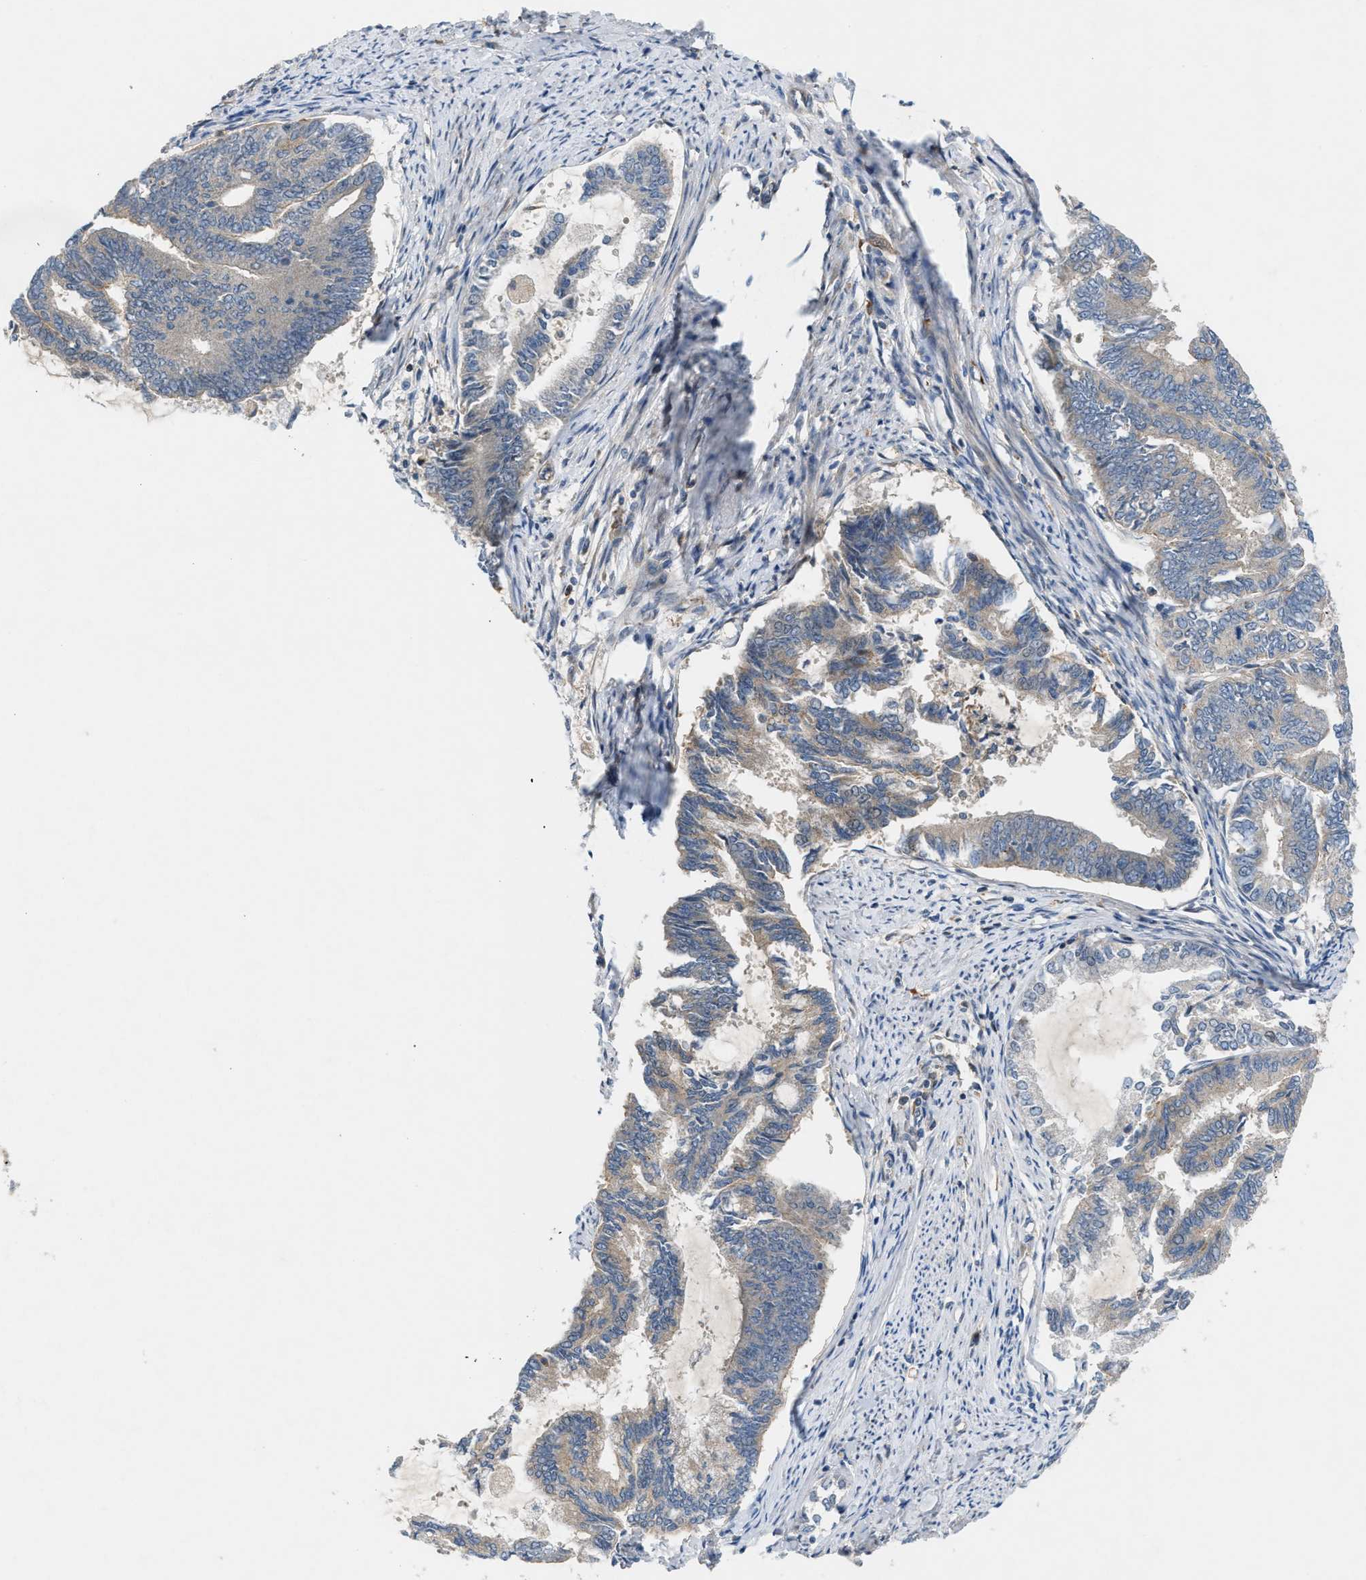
{"staining": {"intensity": "weak", "quantity": "25%-75%", "location": "cytoplasmic/membranous"}, "tissue": "endometrial cancer", "cell_type": "Tumor cells", "image_type": "cancer", "snomed": [{"axis": "morphology", "description": "Adenocarcinoma, NOS"}, {"axis": "topography", "description": "Endometrium"}], "caption": "Protein positivity by immunohistochemistry (IHC) displays weak cytoplasmic/membranous expression in about 25%-75% of tumor cells in endometrial cancer (adenocarcinoma).", "gene": "CYB5D1", "patient": {"sex": "female", "age": 86}}